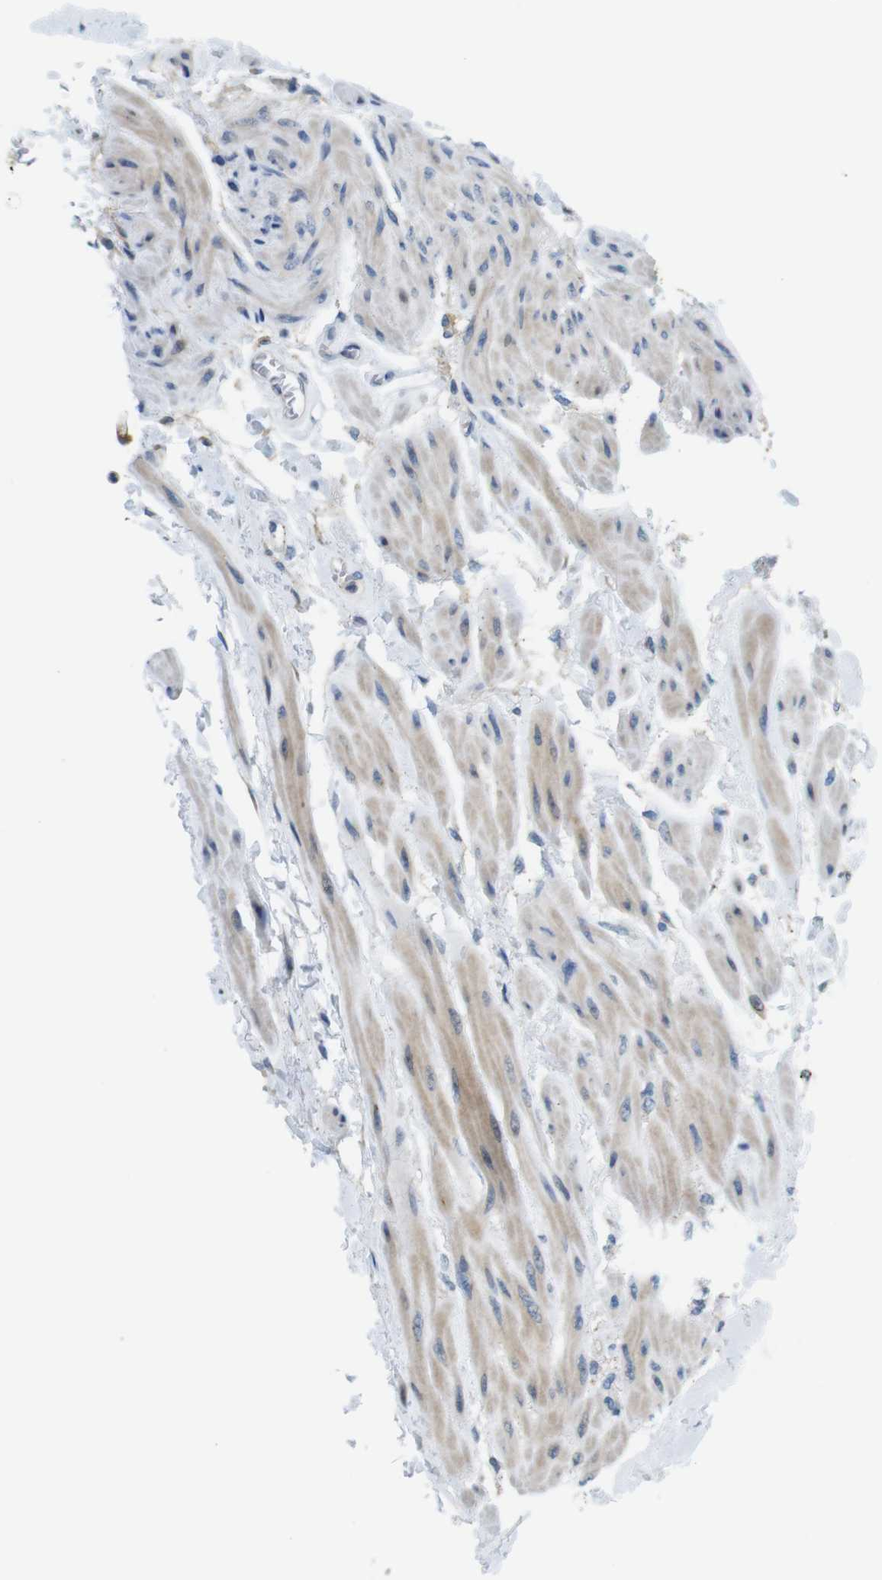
{"staining": {"intensity": "strong", "quantity": ">75%", "location": "cytoplasmic/membranous"}, "tissue": "urinary bladder", "cell_type": "Urothelial cells", "image_type": "normal", "snomed": [{"axis": "morphology", "description": "Normal tissue, NOS"}, {"axis": "topography", "description": "Urinary bladder"}], "caption": "Urothelial cells show strong cytoplasmic/membranous staining in about >75% of cells in normal urinary bladder. The protein is stained brown, and the nuclei are stained in blue (DAB IHC with brightfield microscopy, high magnification).", "gene": "ZDHHC3", "patient": {"sex": "female", "age": 79}}